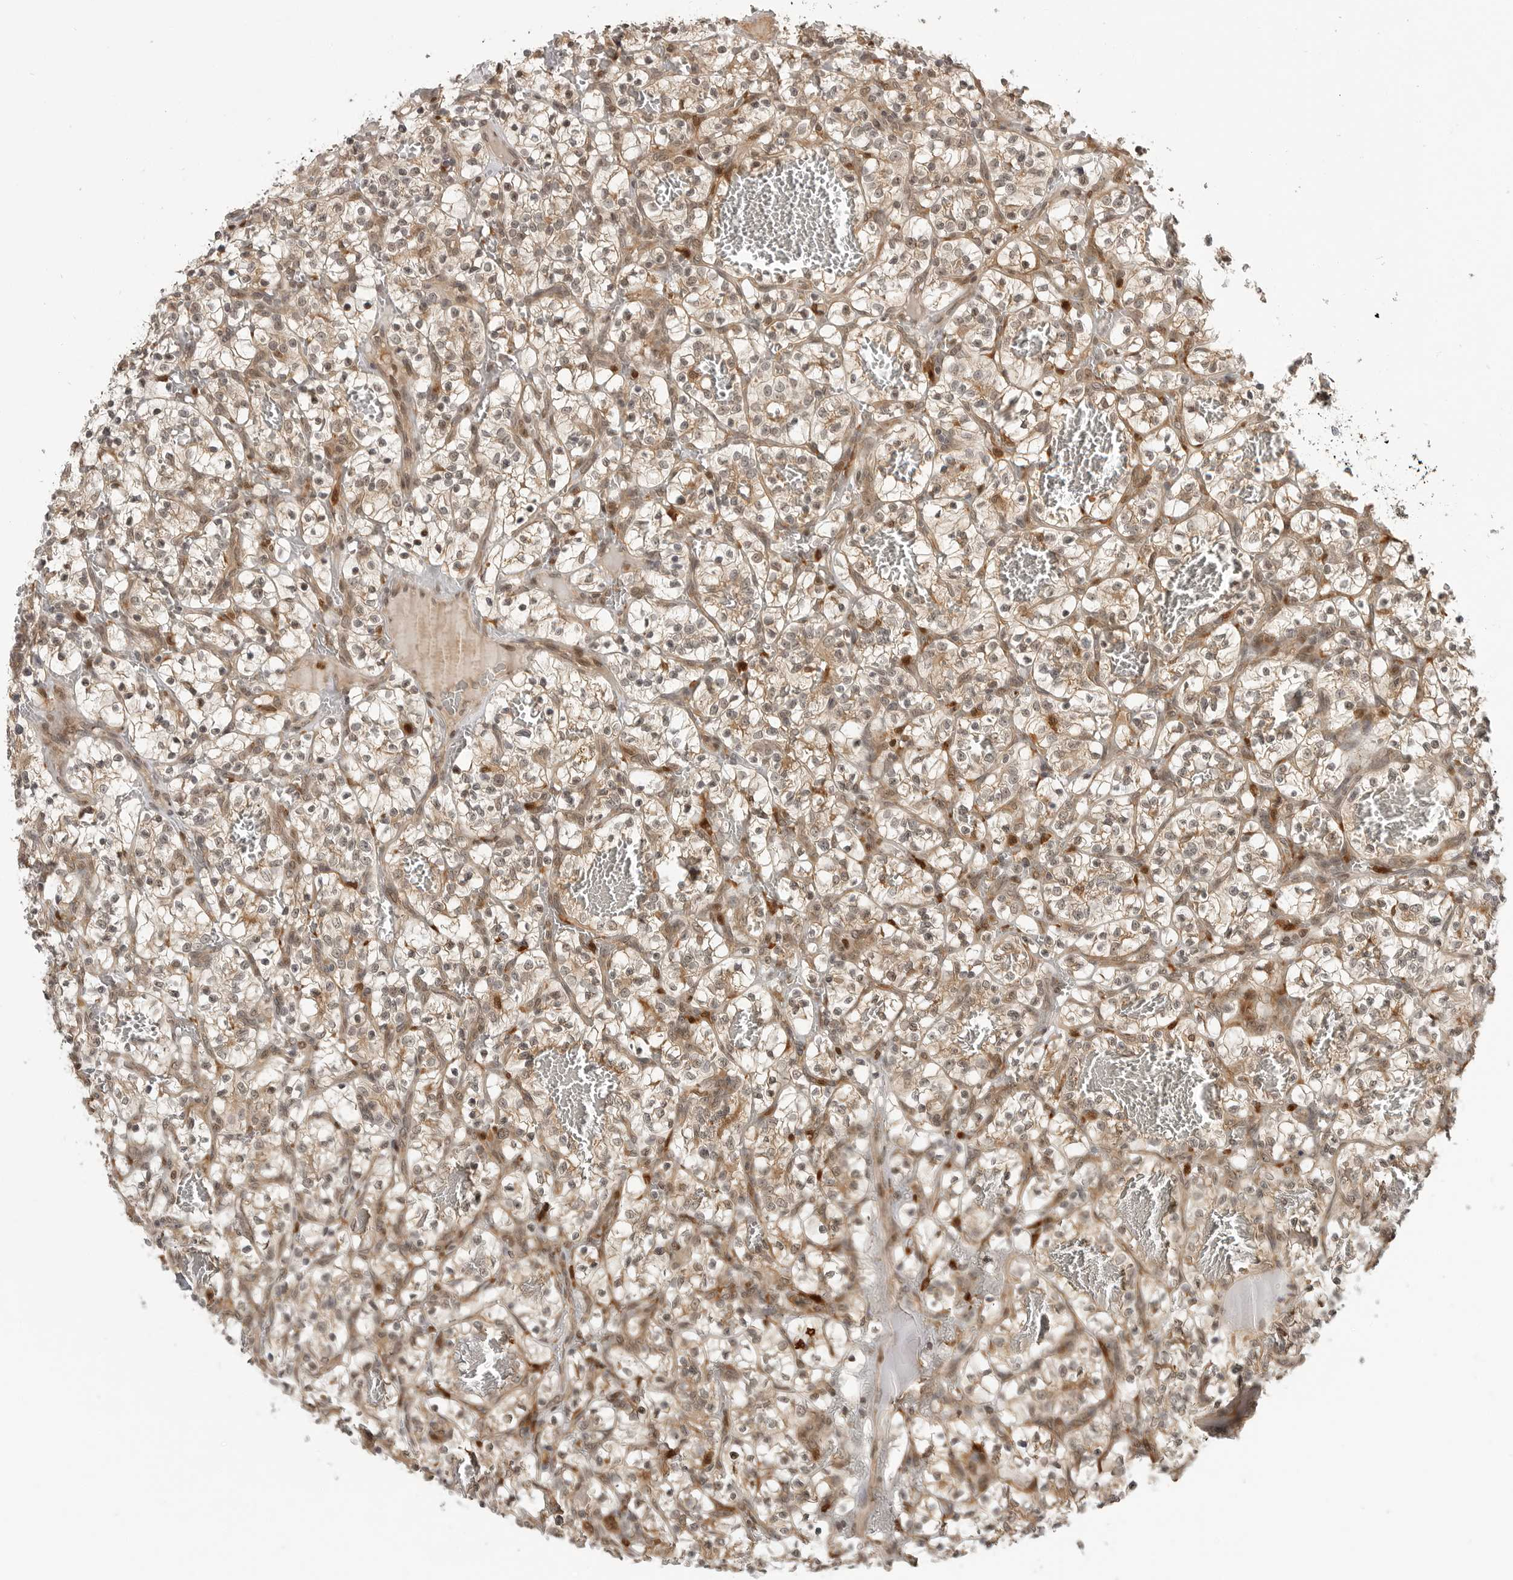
{"staining": {"intensity": "weak", "quantity": ">75%", "location": "cytoplasmic/membranous,nuclear"}, "tissue": "renal cancer", "cell_type": "Tumor cells", "image_type": "cancer", "snomed": [{"axis": "morphology", "description": "Adenocarcinoma, NOS"}, {"axis": "topography", "description": "Kidney"}], "caption": "Tumor cells show low levels of weak cytoplasmic/membranous and nuclear positivity in approximately >75% of cells in human adenocarcinoma (renal).", "gene": "BMP2K", "patient": {"sex": "female", "age": 57}}